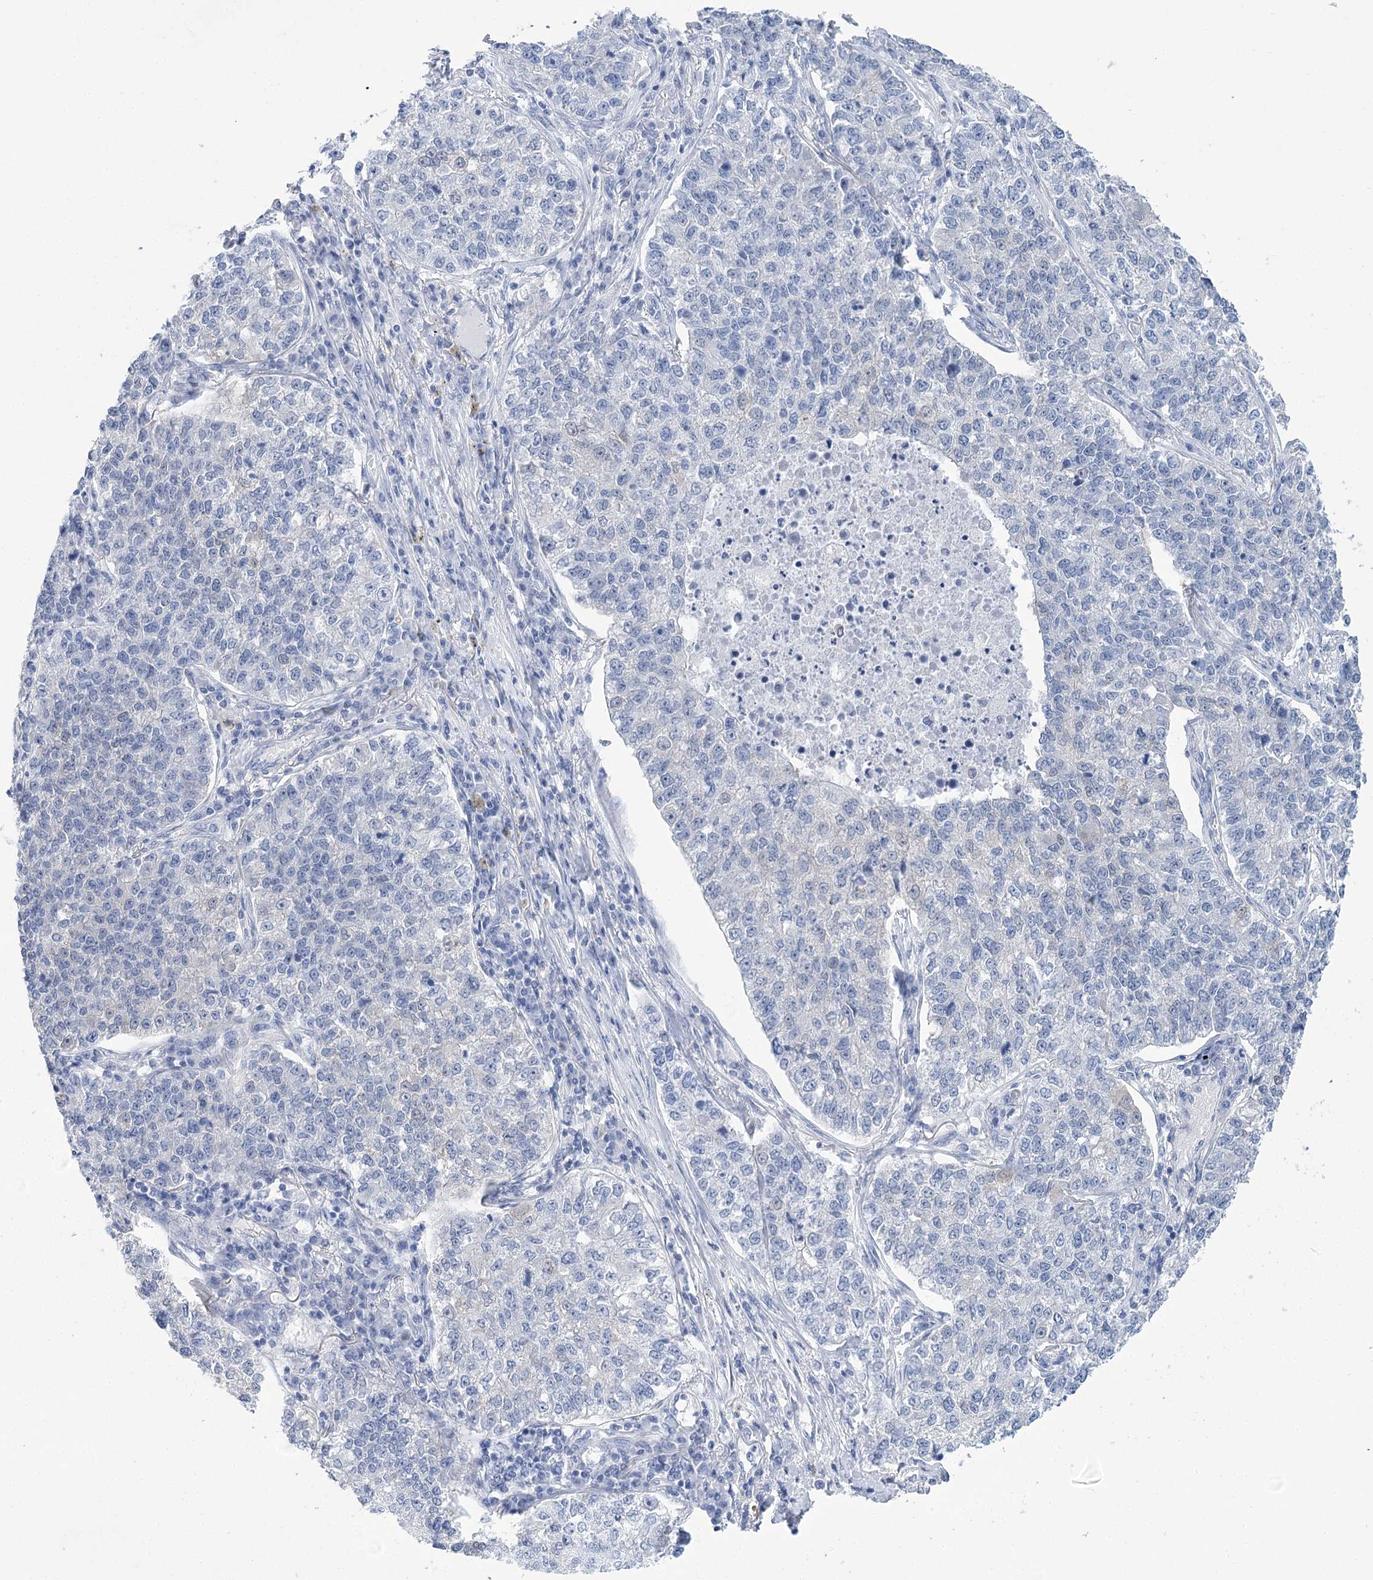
{"staining": {"intensity": "negative", "quantity": "none", "location": "none"}, "tissue": "lung cancer", "cell_type": "Tumor cells", "image_type": "cancer", "snomed": [{"axis": "morphology", "description": "Adenocarcinoma, NOS"}, {"axis": "topography", "description": "Lung"}], "caption": "Tumor cells are negative for brown protein staining in lung cancer.", "gene": "PBLD", "patient": {"sex": "male", "age": 49}}